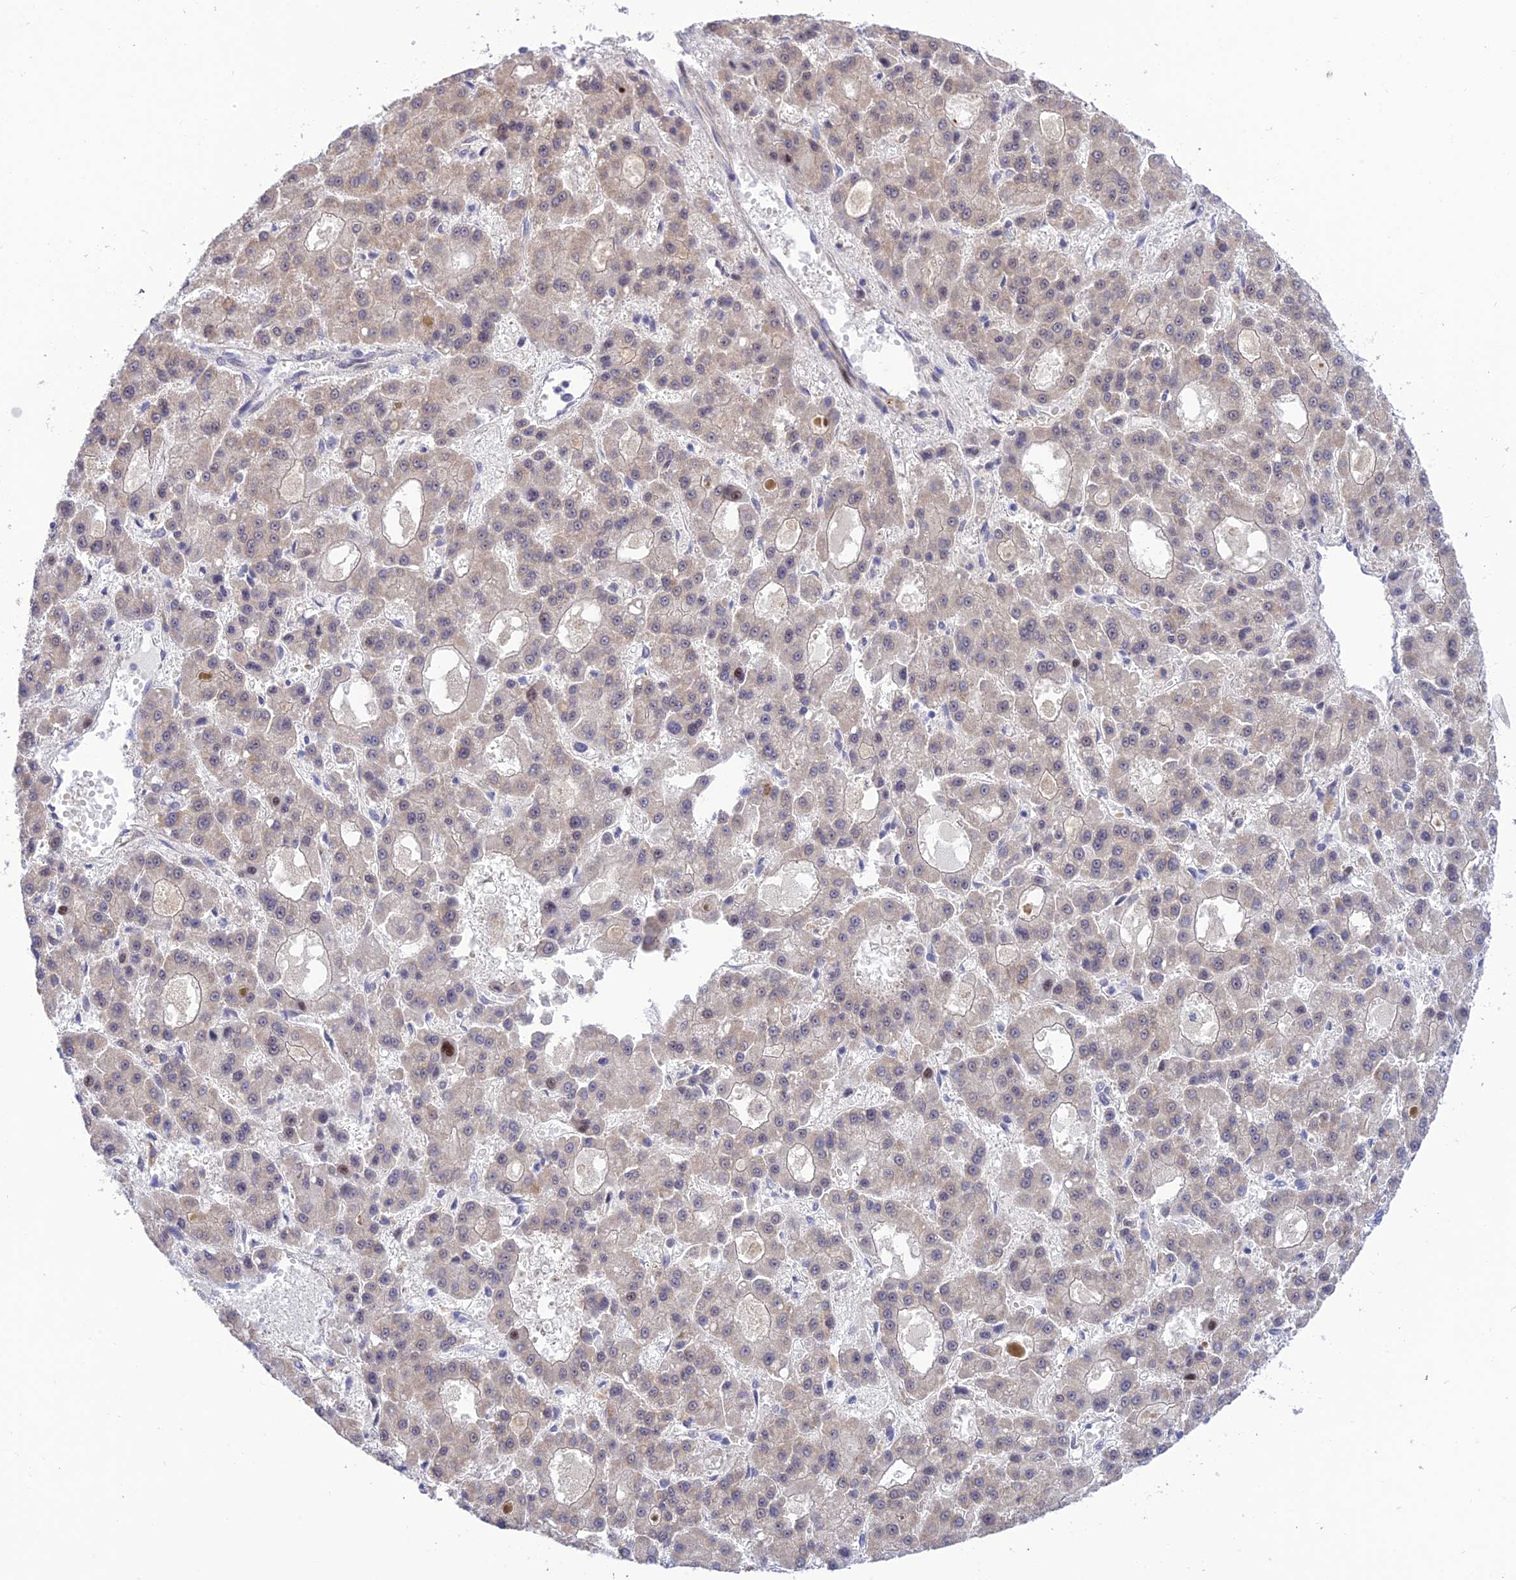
{"staining": {"intensity": "weak", "quantity": "<25%", "location": "nuclear"}, "tissue": "liver cancer", "cell_type": "Tumor cells", "image_type": "cancer", "snomed": [{"axis": "morphology", "description": "Carcinoma, Hepatocellular, NOS"}, {"axis": "topography", "description": "Liver"}], "caption": "Immunohistochemistry histopathology image of neoplastic tissue: liver hepatocellular carcinoma stained with DAB demonstrates no significant protein staining in tumor cells.", "gene": "ZNF584", "patient": {"sex": "male", "age": 70}}